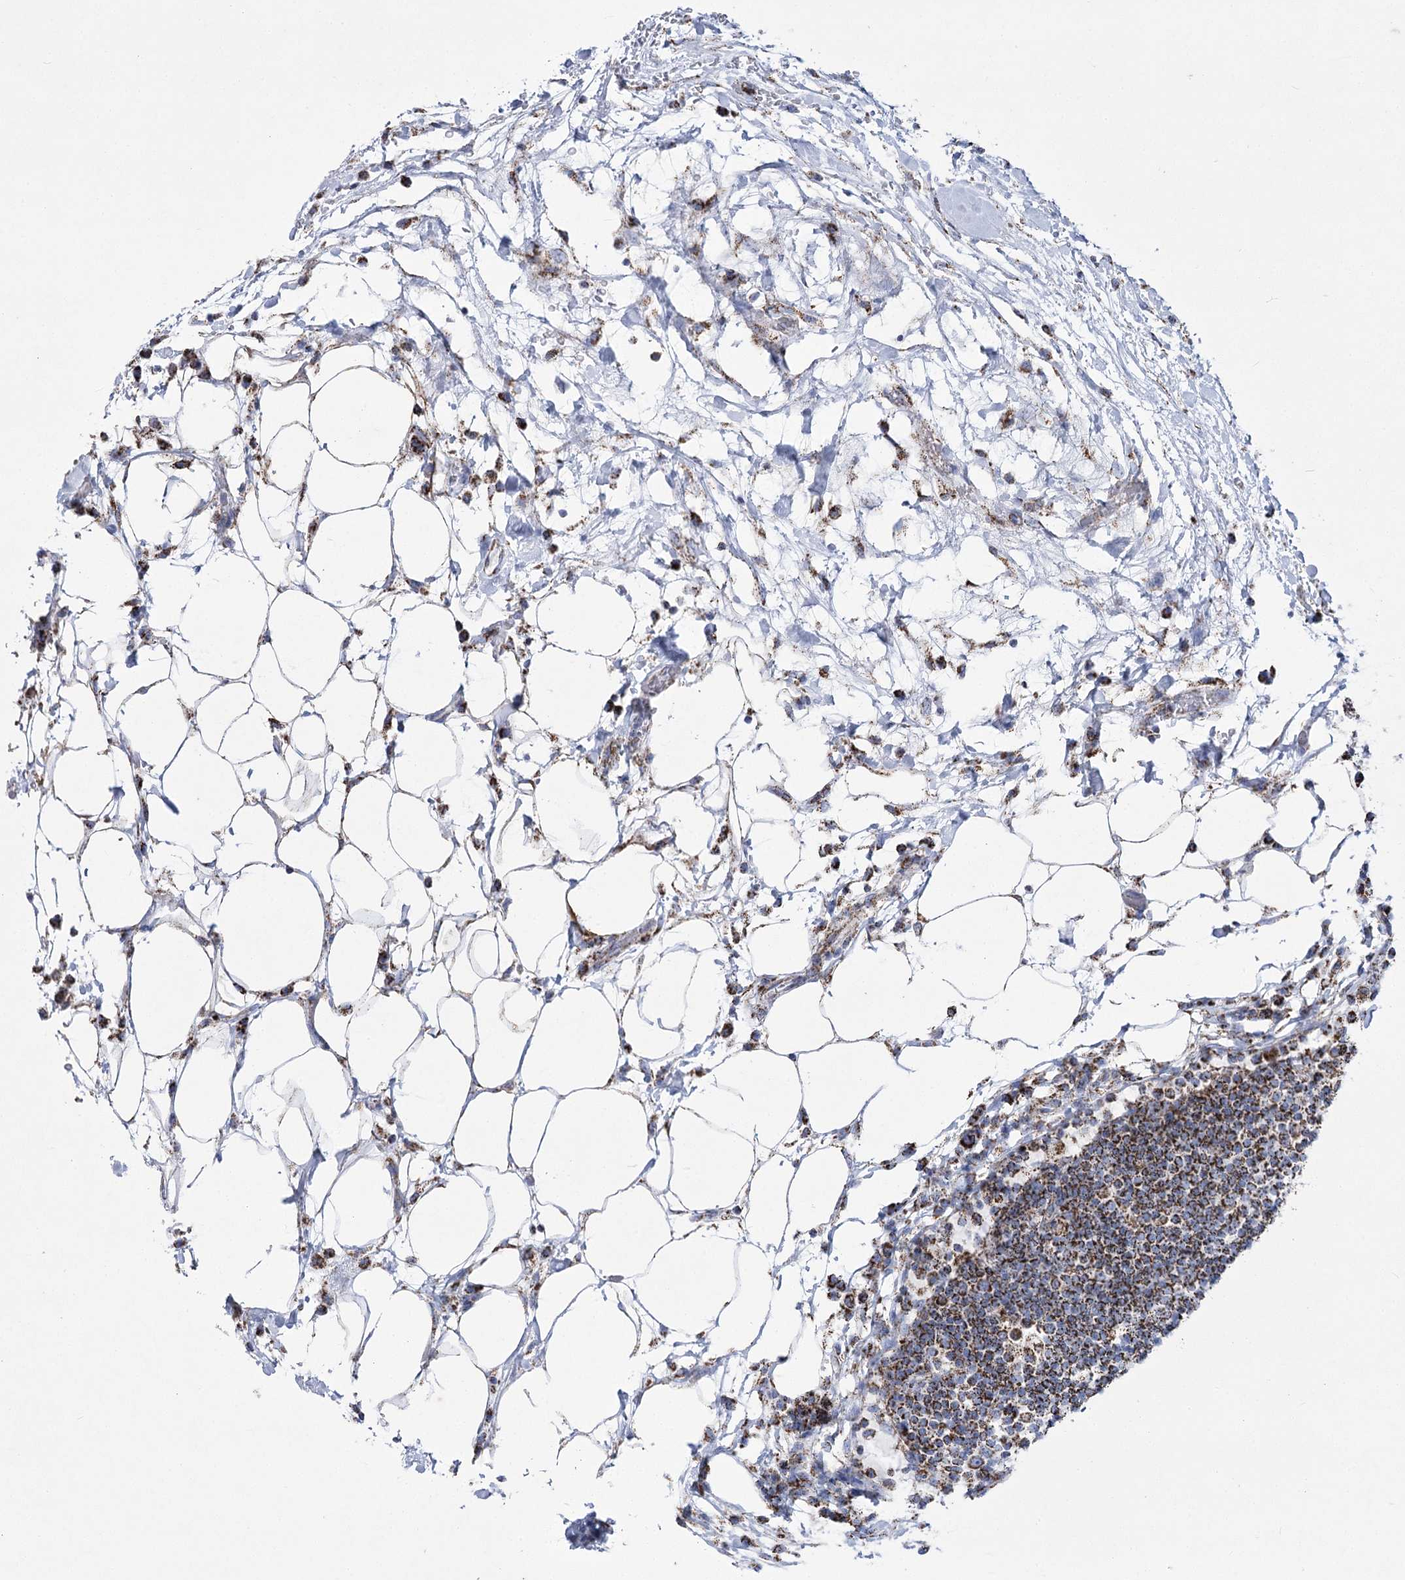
{"staining": {"intensity": "strong", "quantity": ">75%", "location": "cytoplasmic/membranous"}, "tissue": "lymph node", "cell_type": "Non-germinal center cells", "image_type": "normal", "snomed": [{"axis": "morphology", "description": "Normal tissue, NOS"}, {"axis": "topography", "description": "Lymph node"}], "caption": "Strong cytoplasmic/membranous staining is seen in about >75% of non-germinal center cells in normal lymph node. (IHC, brightfield microscopy, high magnification).", "gene": "PDHB", "patient": {"sex": "female", "age": 53}}